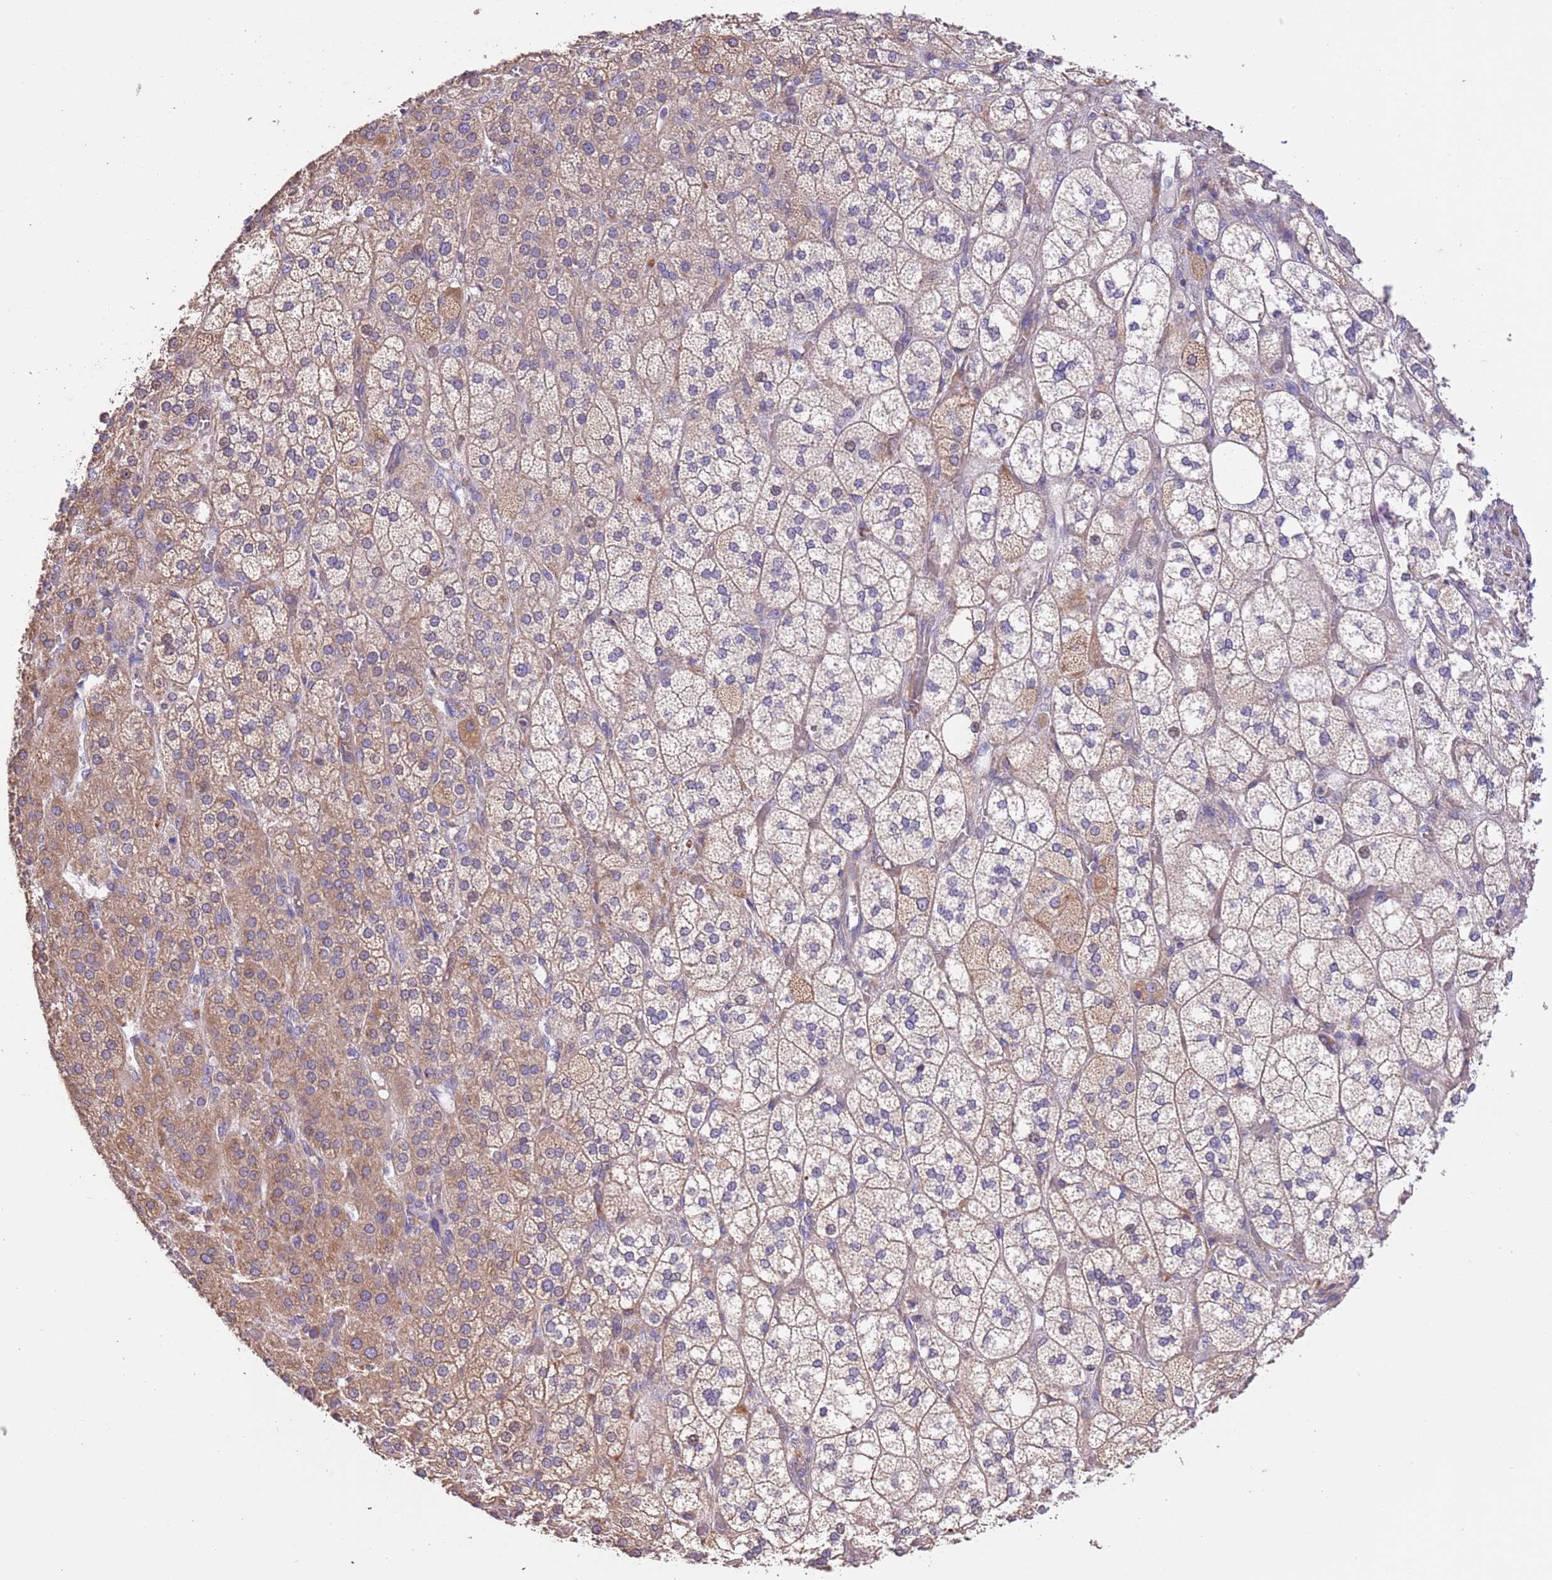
{"staining": {"intensity": "moderate", "quantity": "25%-75%", "location": "cytoplasmic/membranous"}, "tissue": "adrenal gland", "cell_type": "Glandular cells", "image_type": "normal", "snomed": [{"axis": "morphology", "description": "Normal tissue, NOS"}, {"axis": "topography", "description": "Adrenal gland"}], "caption": "Immunohistochemistry (IHC) photomicrograph of unremarkable adrenal gland stained for a protein (brown), which reveals medium levels of moderate cytoplasmic/membranous expression in about 25%-75% of glandular cells.", "gene": "PIGA", "patient": {"sex": "male", "age": 61}}